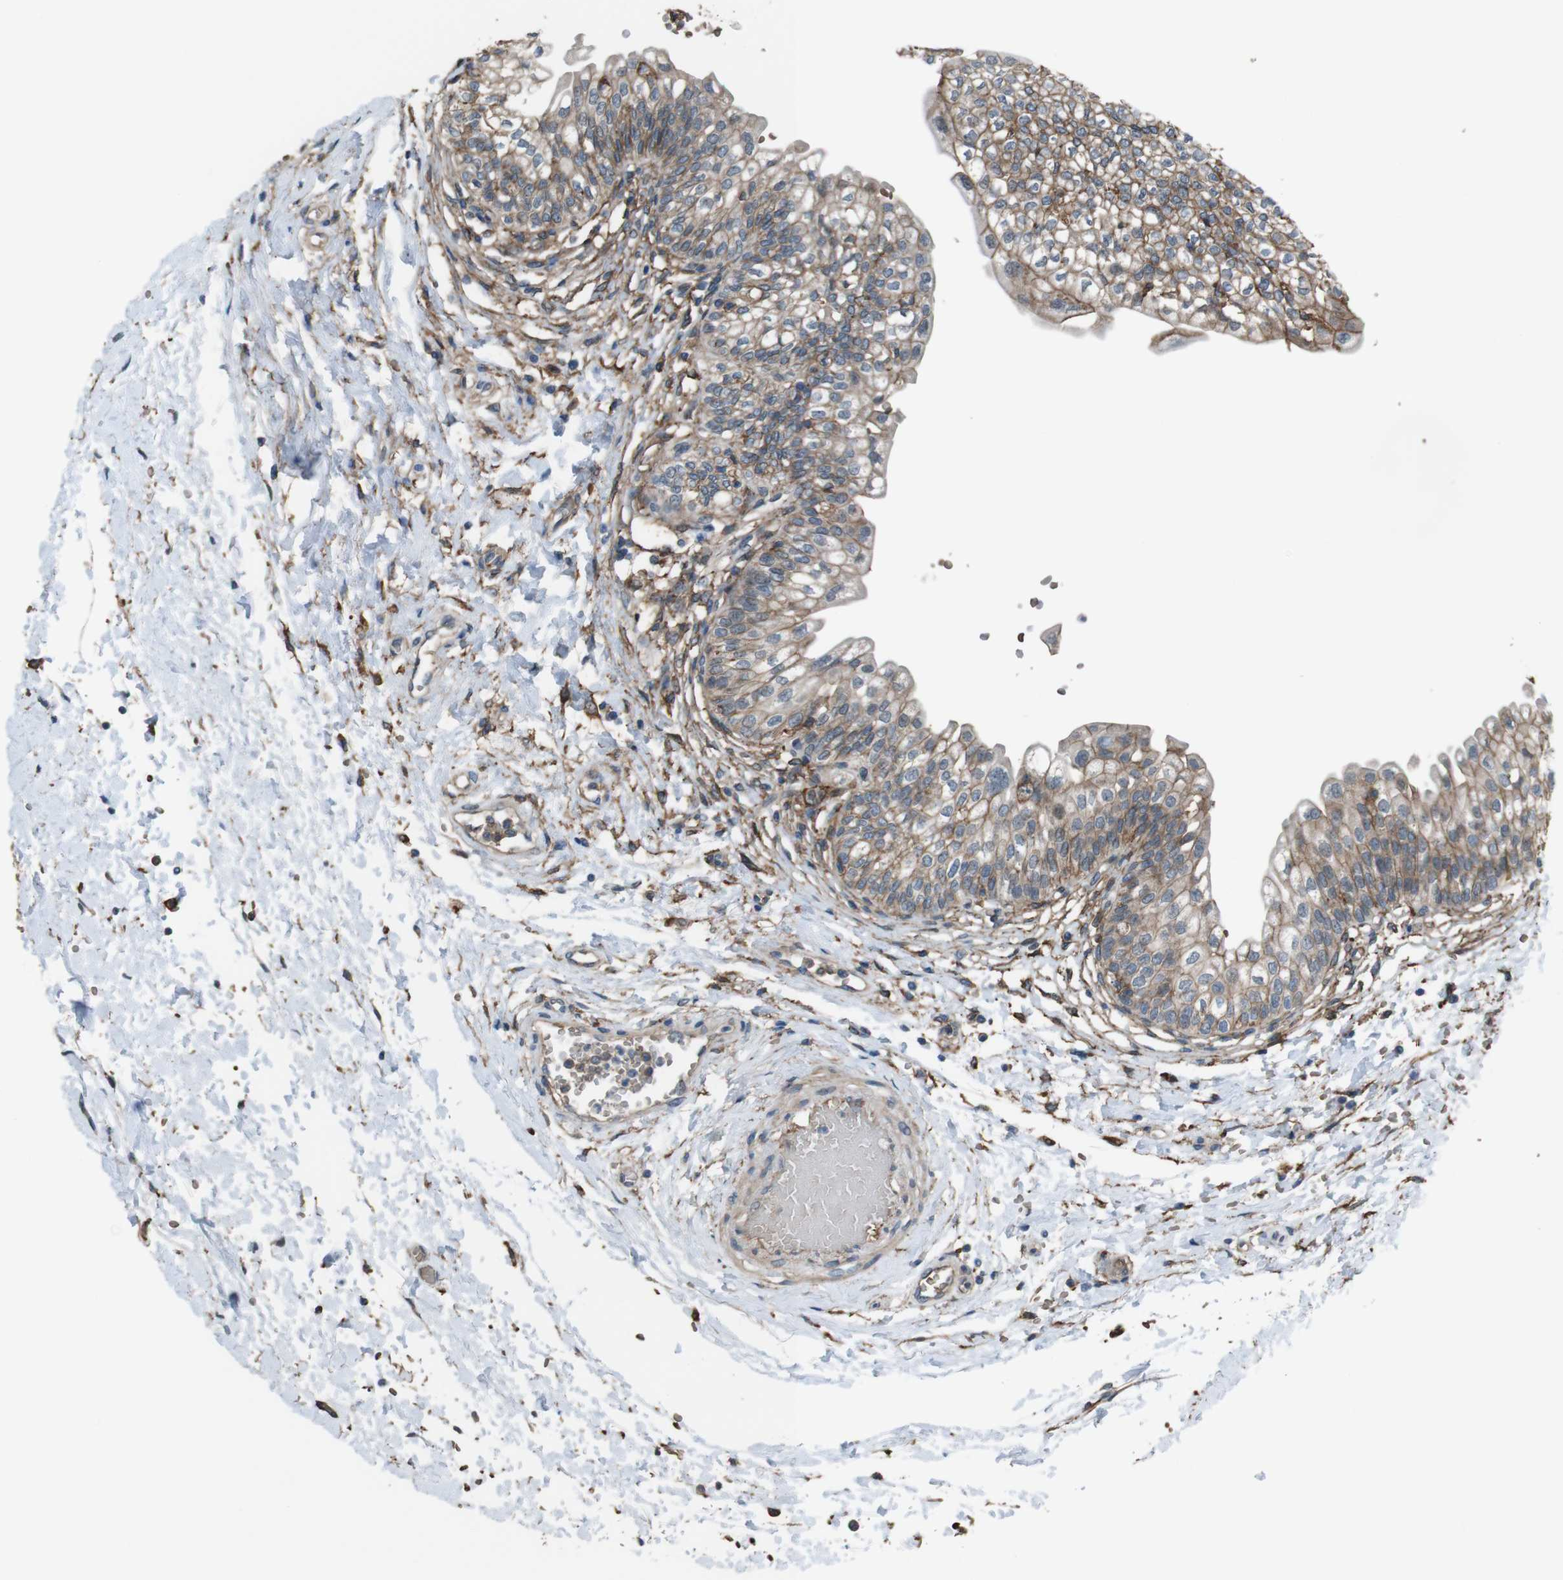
{"staining": {"intensity": "weak", "quantity": ">75%", "location": "cytoplasmic/membranous"}, "tissue": "urinary bladder", "cell_type": "Urothelial cells", "image_type": "normal", "snomed": [{"axis": "morphology", "description": "Normal tissue, NOS"}, {"axis": "topography", "description": "Urinary bladder"}], "caption": "The immunohistochemical stain highlights weak cytoplasmic/membranous staining in urothelial cells of unremarkable urinary bladder.", "gene": "ATP2B1", "patient": {"sex": "male", "age": 55}}